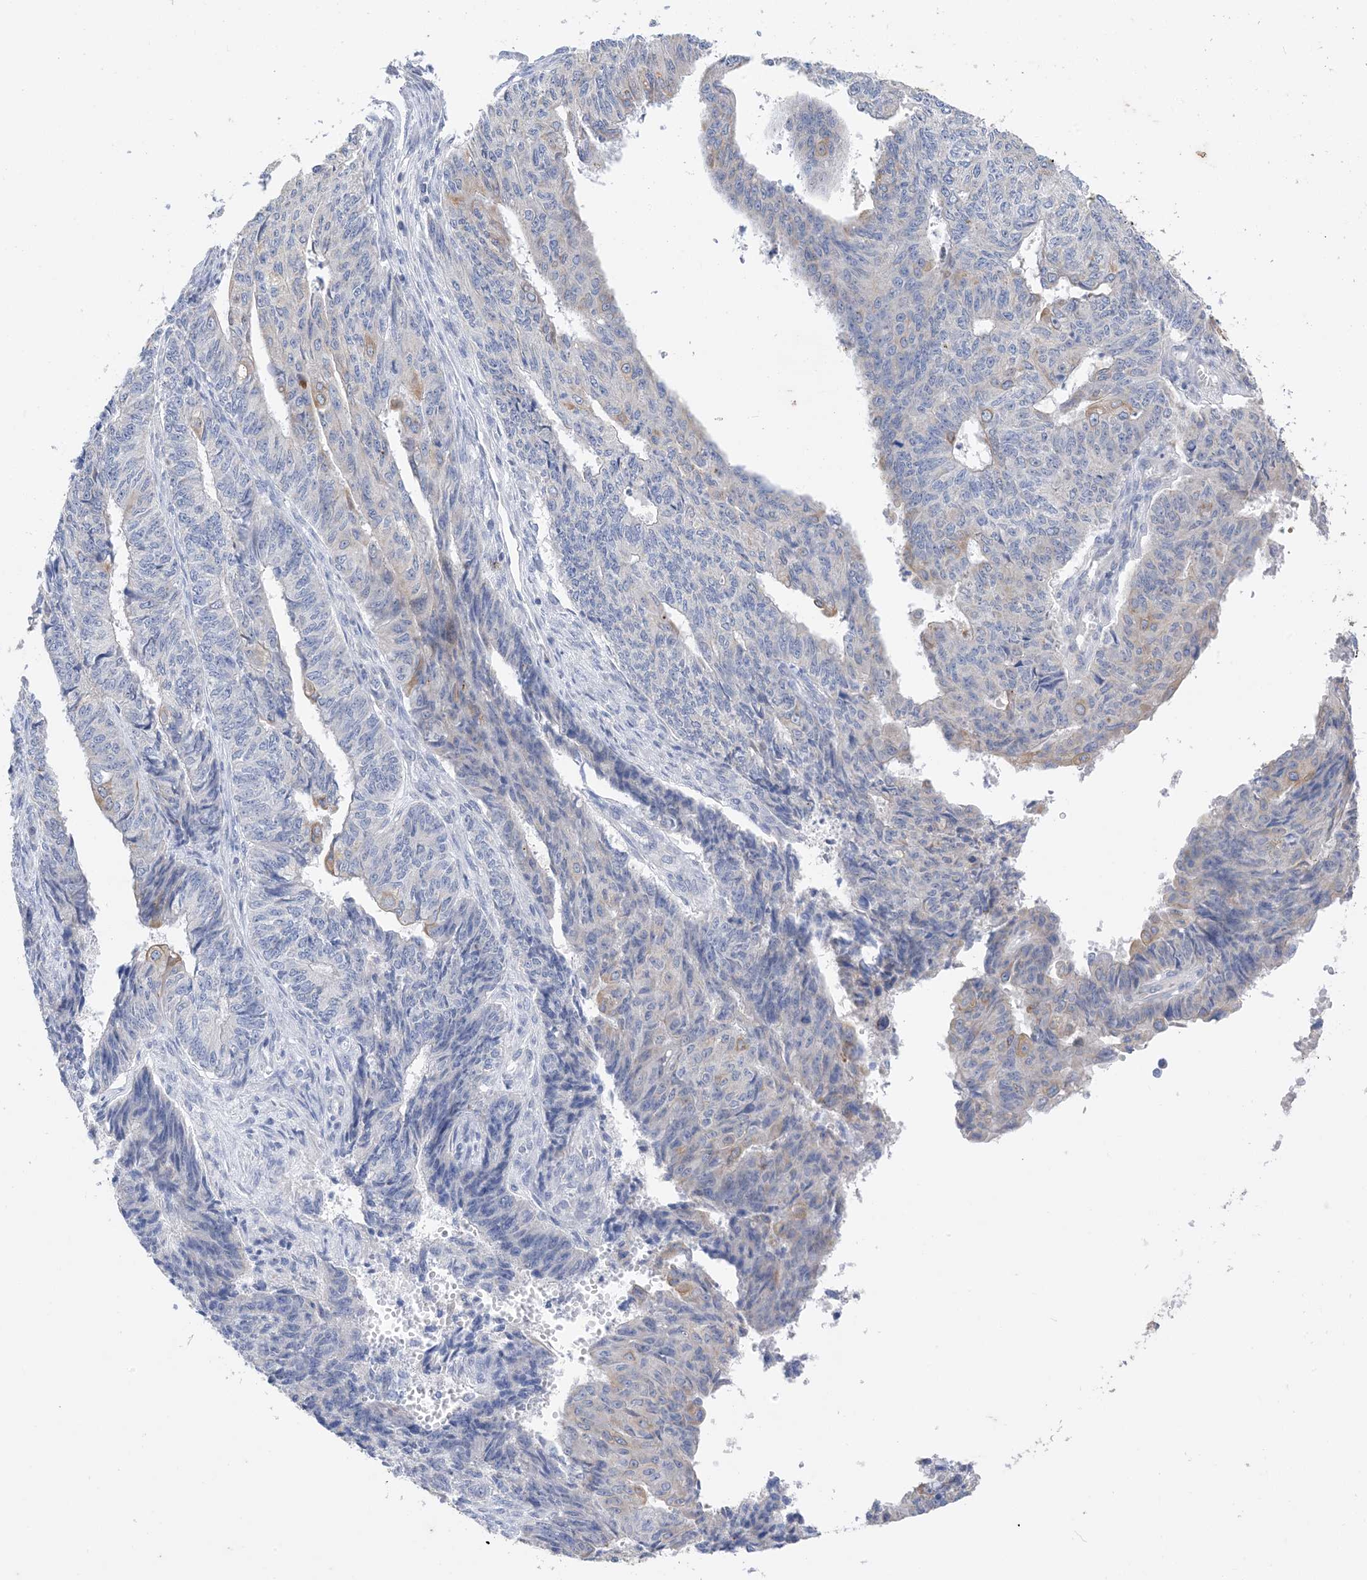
{"staining": {"intensity": "negative", "quantity": "none", "location": "none"}, "tissue": "endometrial cancer", "cell_type": "Tumor cells", "image_type": "cancer", "snomed": [{"axis": "morphology", "description": "Adenocarcinoma, NOS"}, {"axis": "topography", "description": "Endometrium"}], "caption": "DAB immunohistochemical staining of endometrial cancer displays no significant staining in tumor cells.", "gene": "PLK4", "patient": {"sex": "female", "age": 32}}